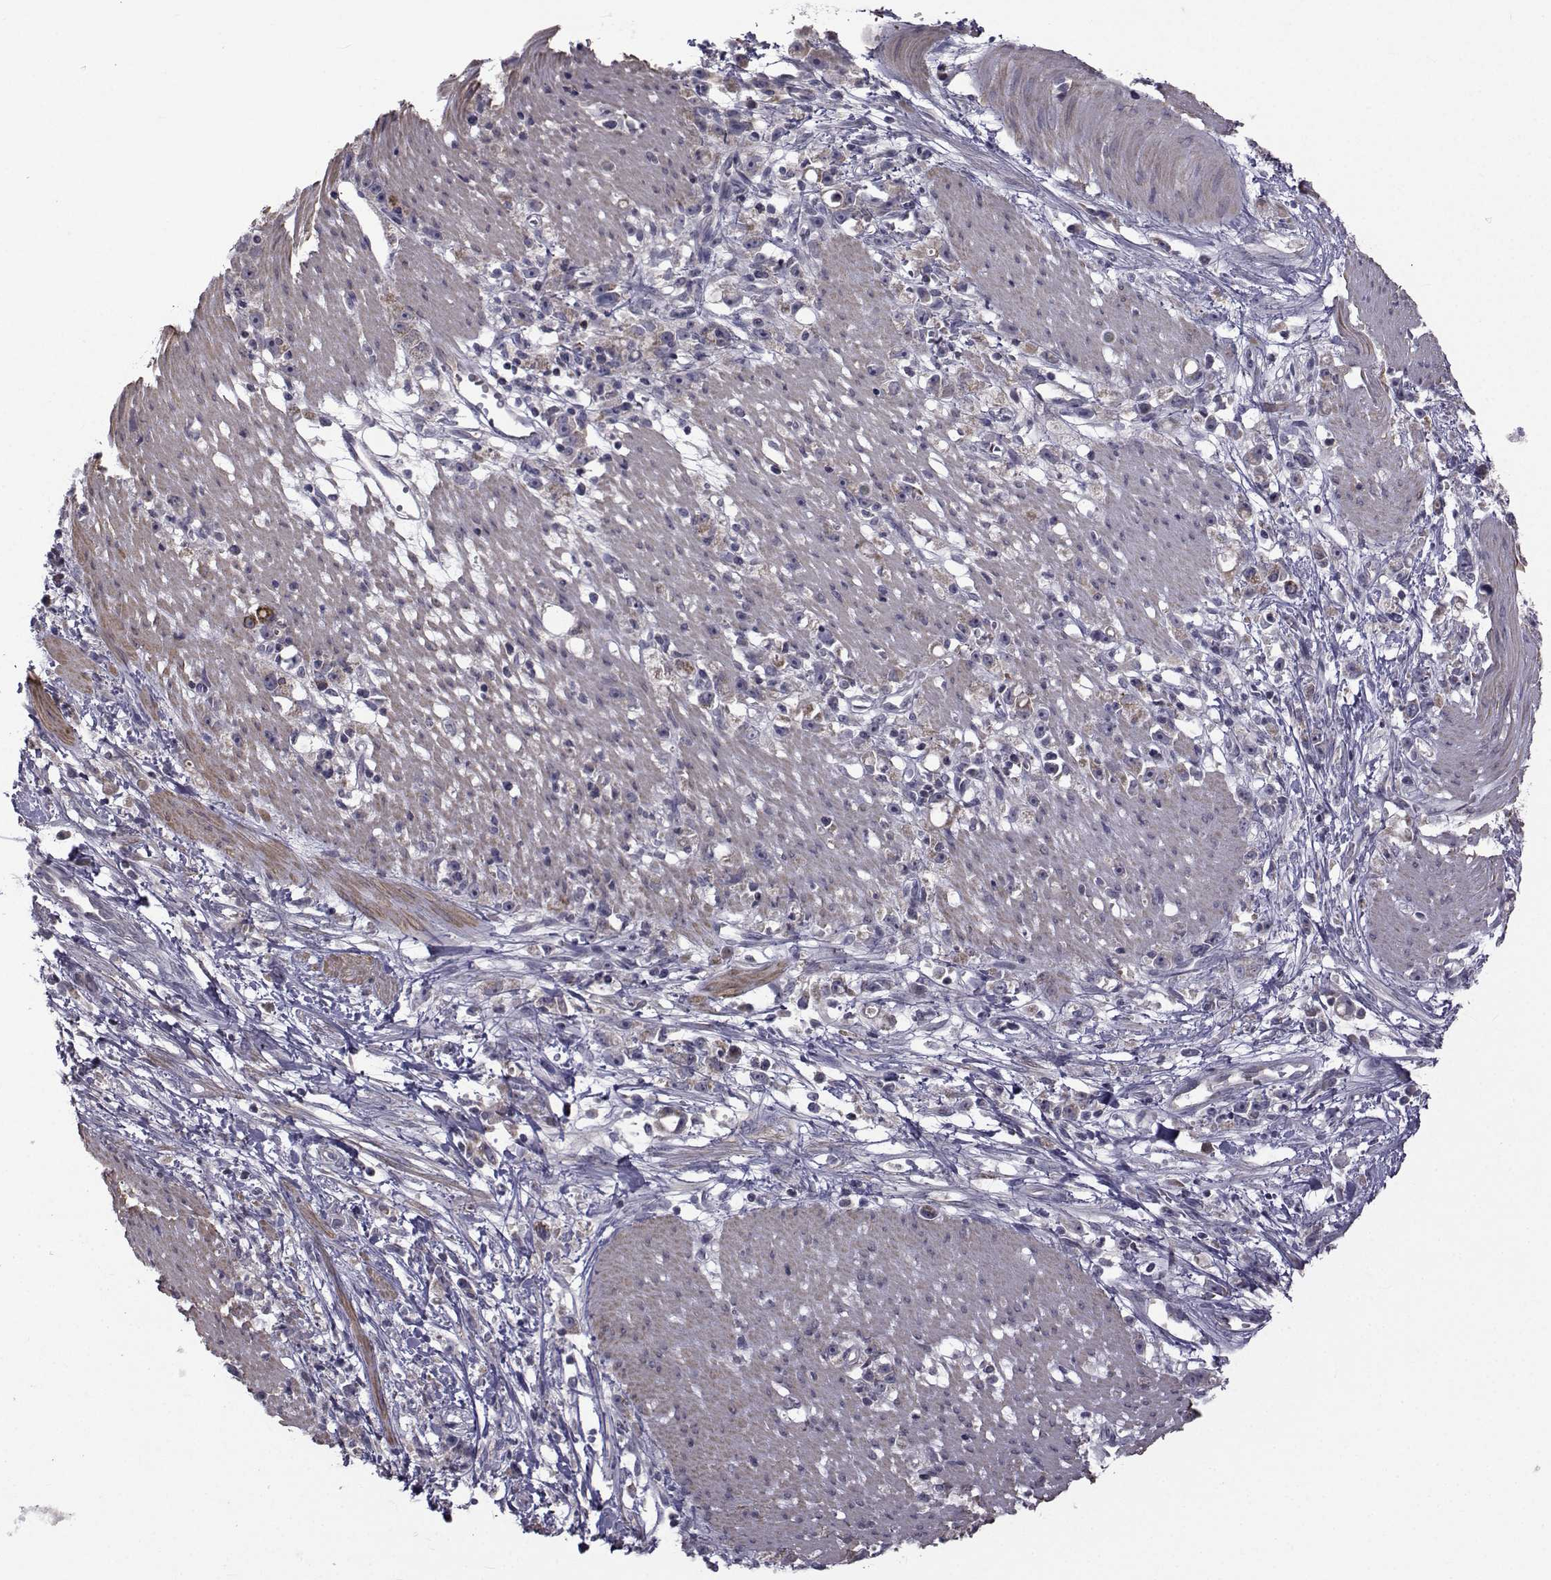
{"staining": {"intensity": "negative", "quantity": "none", "location": "none"}, "tissue": "stomach cancer", "cell_type": "Tumor cells", "image_type": "cancer", "snomed": [{"axis": "morphology", "description": "Adenocarcinoma, NOS"}, {"axis": "topography", "description": "Stomach"}], "caption": "Tumor cells show no significant protein expression in stomach cancer (adenocarcinoma).", "gene": "FDXR", "patient": {"sex": "female", "age": 59}}